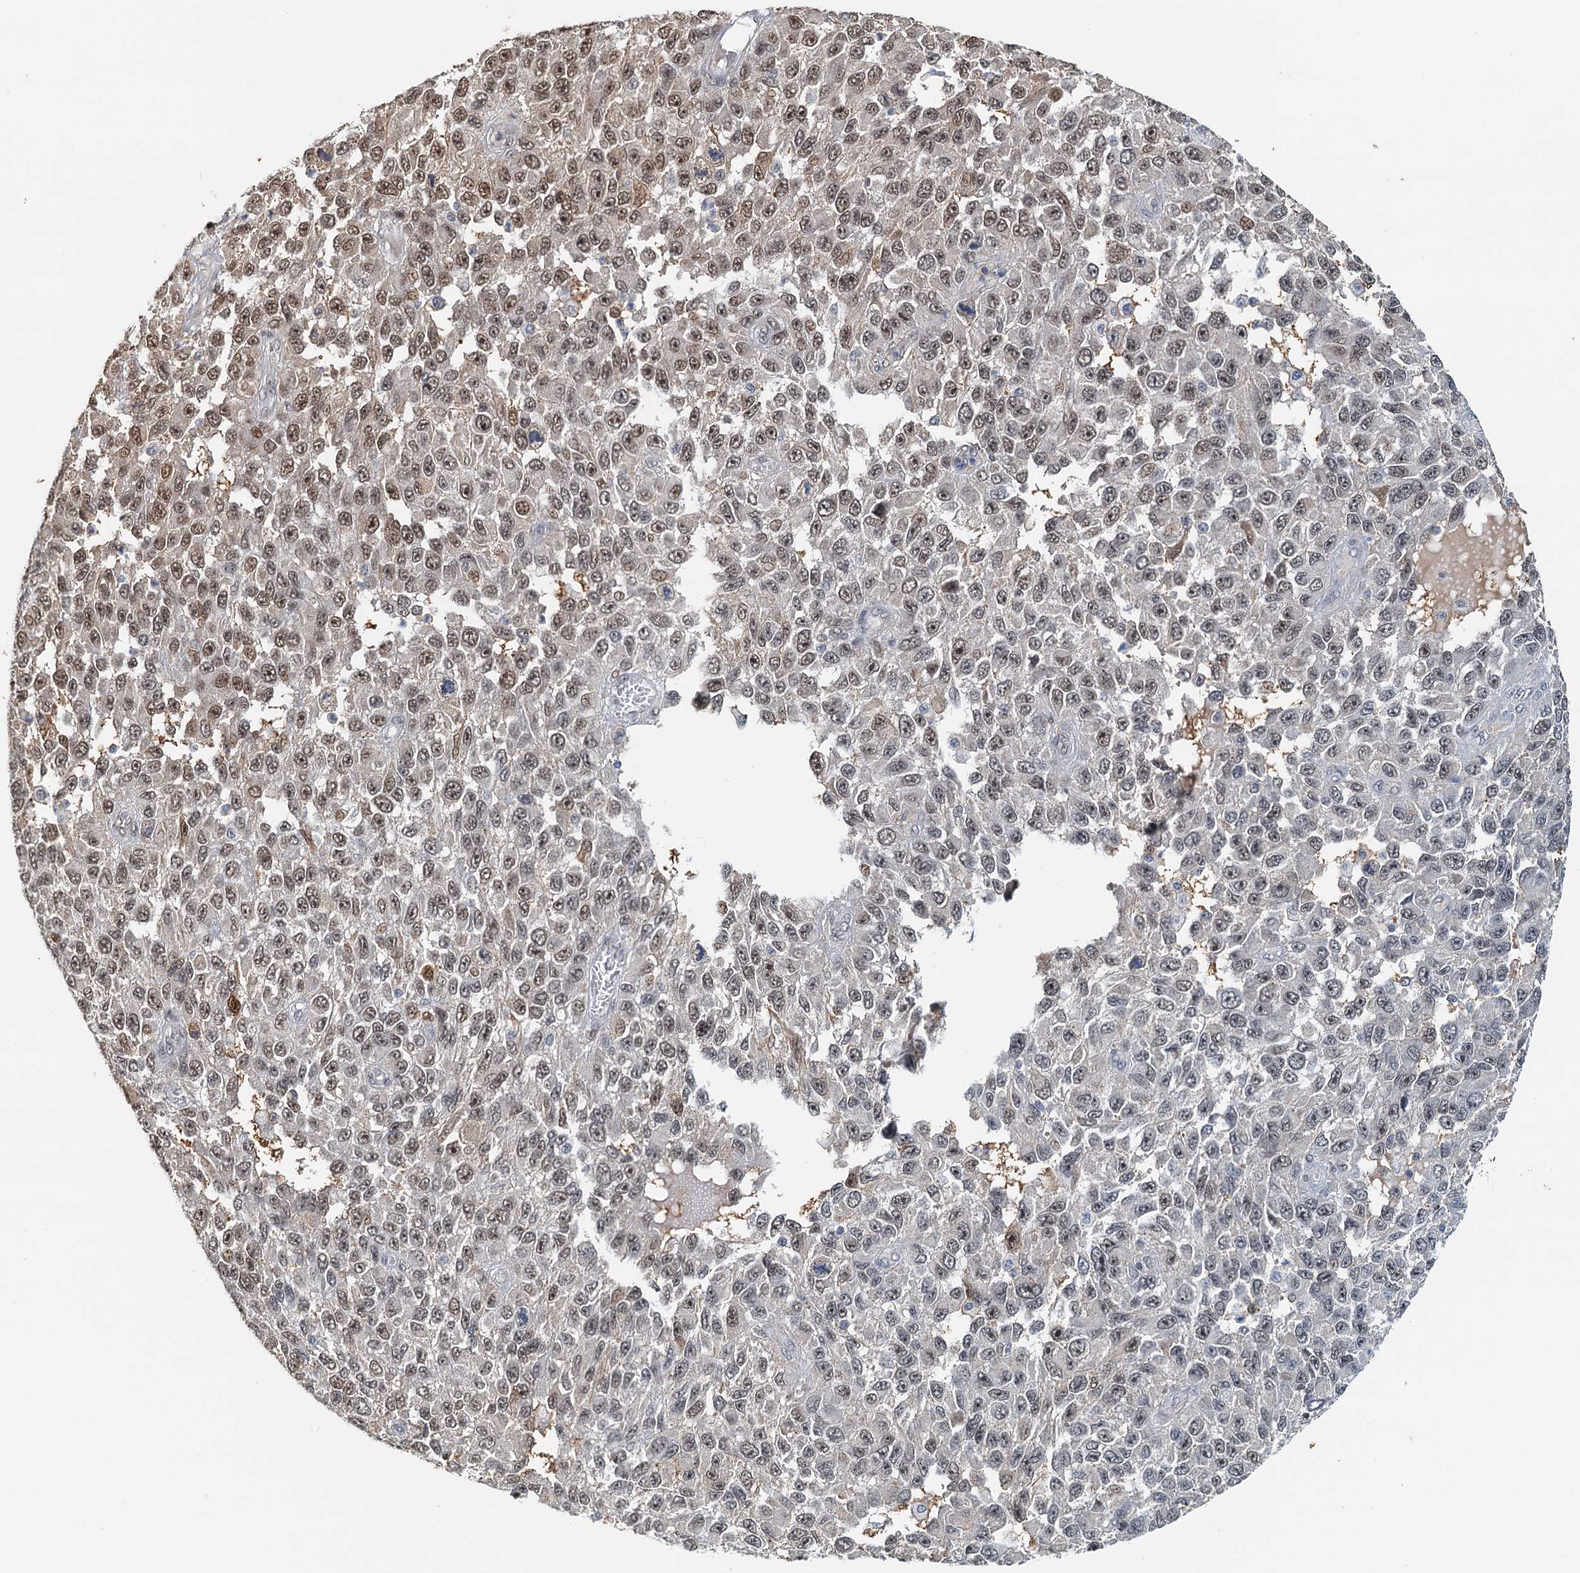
{"staining": {"intensity": "weak", "quantity": ">75%", "location": "nuclear"}, "tissue": "melanoma", "cell_type": "Tumor cells", "image_type": "cancer", "snomed": [{"axis": "morphology", "description": "Normal tissue, NOS"}, {"axis": "morphology", "description": "Malignant melanoma, NOS"}, {"axis": "topography", "description": "Skin"}], "caption": "Human melanoma stained with a brown dye shows weak nuclear positive positivity in approximately >75% of tumor cells.", "gene": "SPINDOC", "patient": {"sex": "female", "age": 96}}